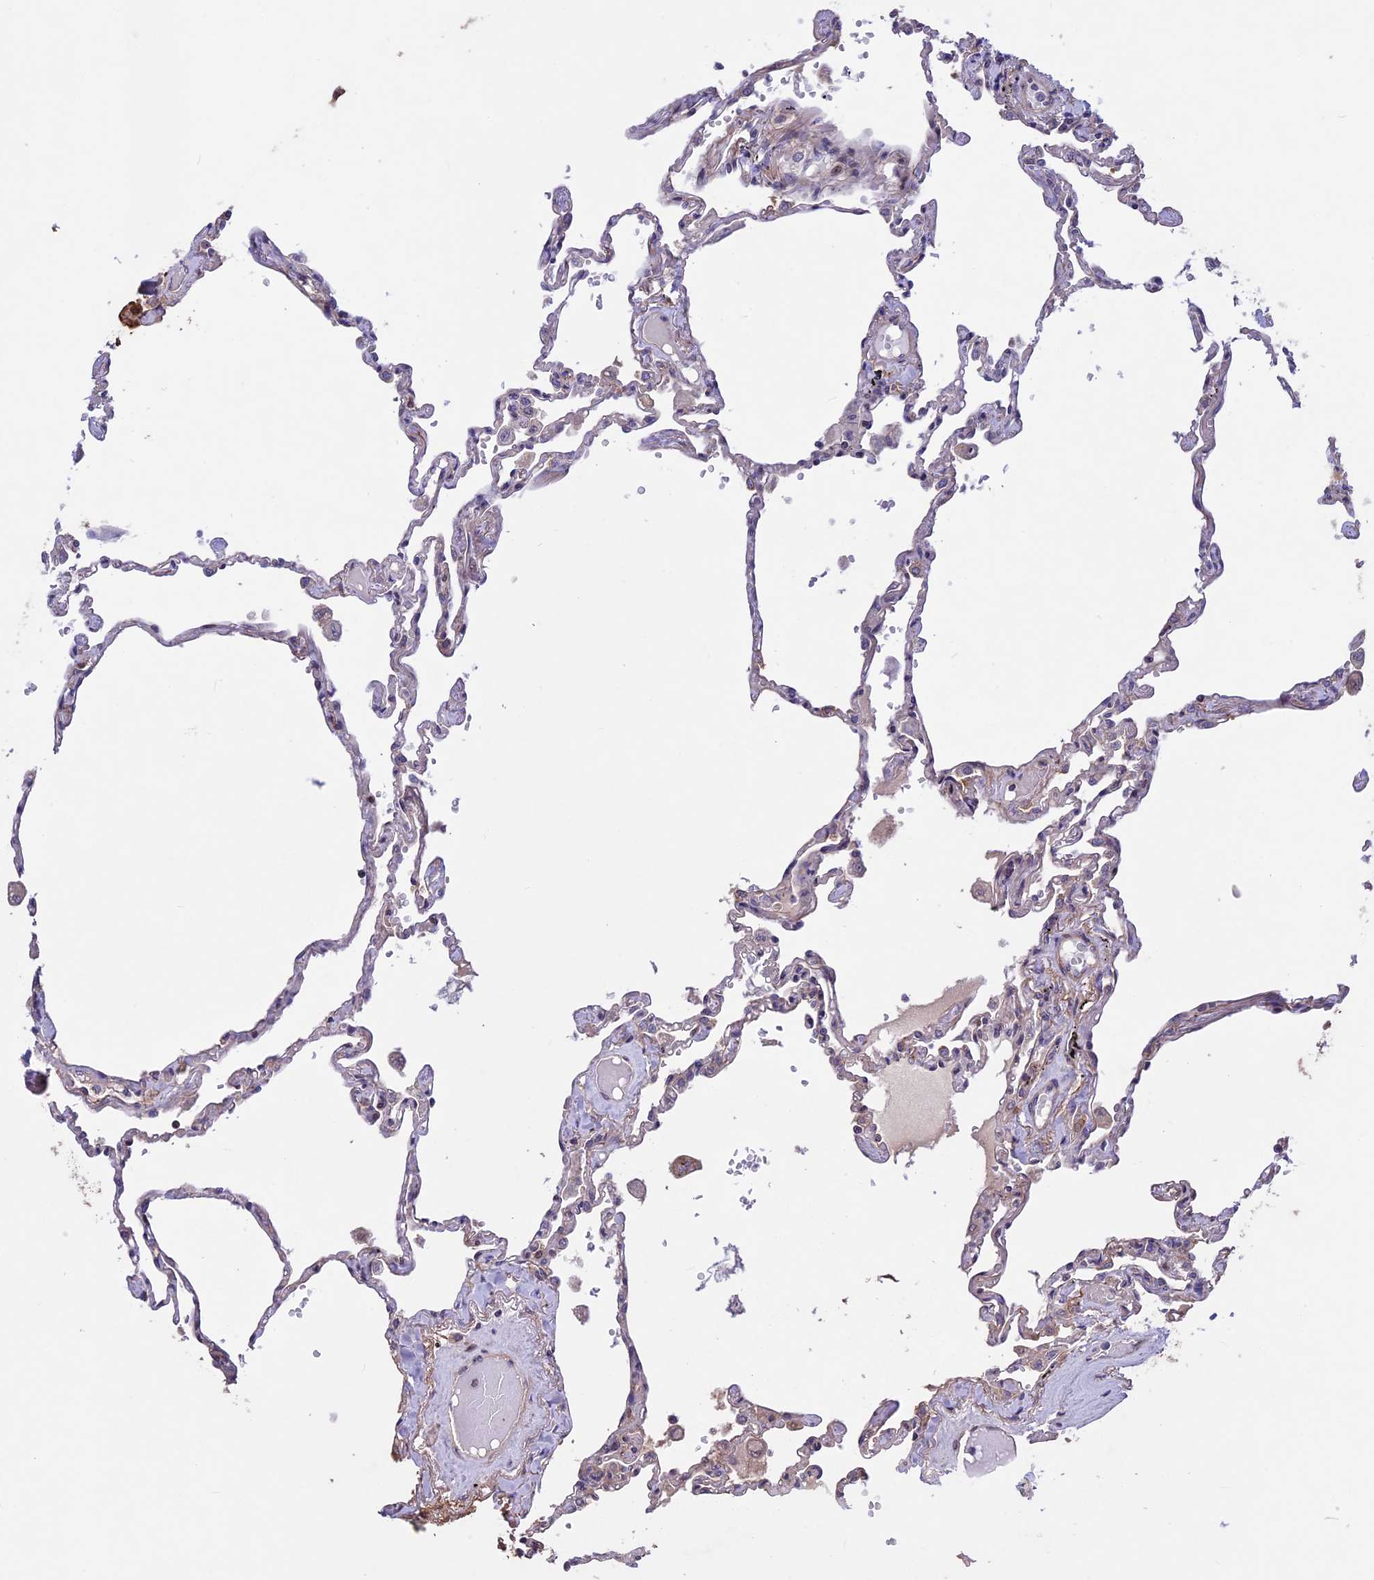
{"staining": {"intensity": "moderate", "quantity": "<25%", "location": "cytoplasmic/membranous"}, "tissue": "lung", "cell_type": "Alveolar cells", "image_type": "normal", "snomed": [{"axis": "morphology", "description": "Normal tissue, NOS"}, {"axis": "topography", "description": "Lung"}], "caption": "Immunohistochemical staining of unremarkable lung displays low levels of moderate cytoplasmic/membranous expression in about <25% of alveolar cells.", "gene": "MAN2C1", "patient": {"sex": "female", "age": 67}}